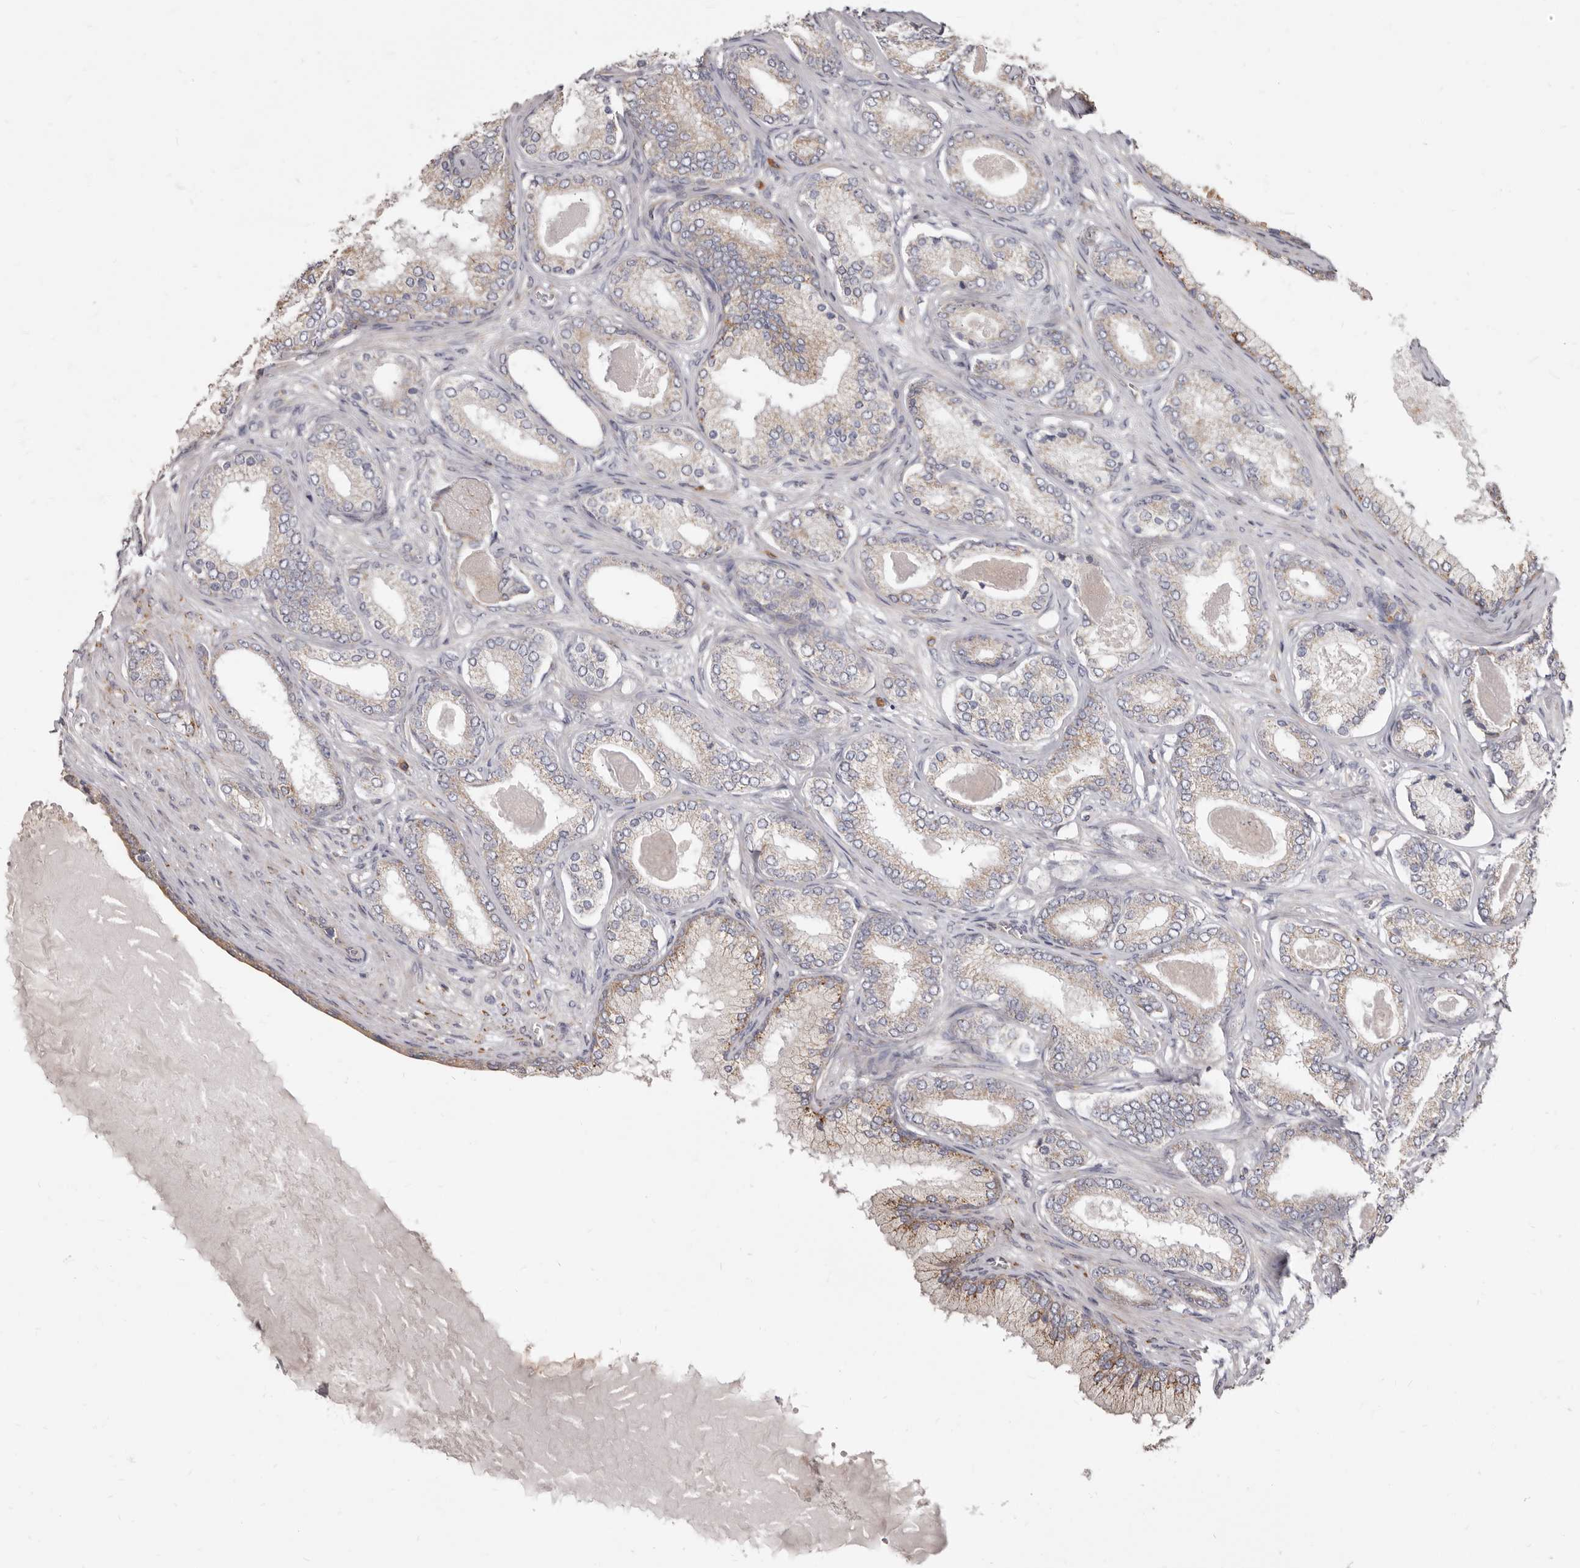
{"staining": {"intensity": "weak", "quantity": "25%-75%", "location": "cytoplasmic/membranous"}, "tissue": "prostate cancer", "cell_type": "Tumor cells", "image_type": "cancer", "snomed": [{"axis": "morphology", "description": "Adenocarcinoma, Low grade"}, {"axis": "topography", "description": "Prostate"}], "caption": "This is an image of immunohistochemistry staining of prostate cancer (adenocarcinoma (low-grade)), which shows weak expression in the cytoplasmic/membranous of tumor cells.", "gene": "FMO2", "patient": {"sex": "male", "age": 70}}